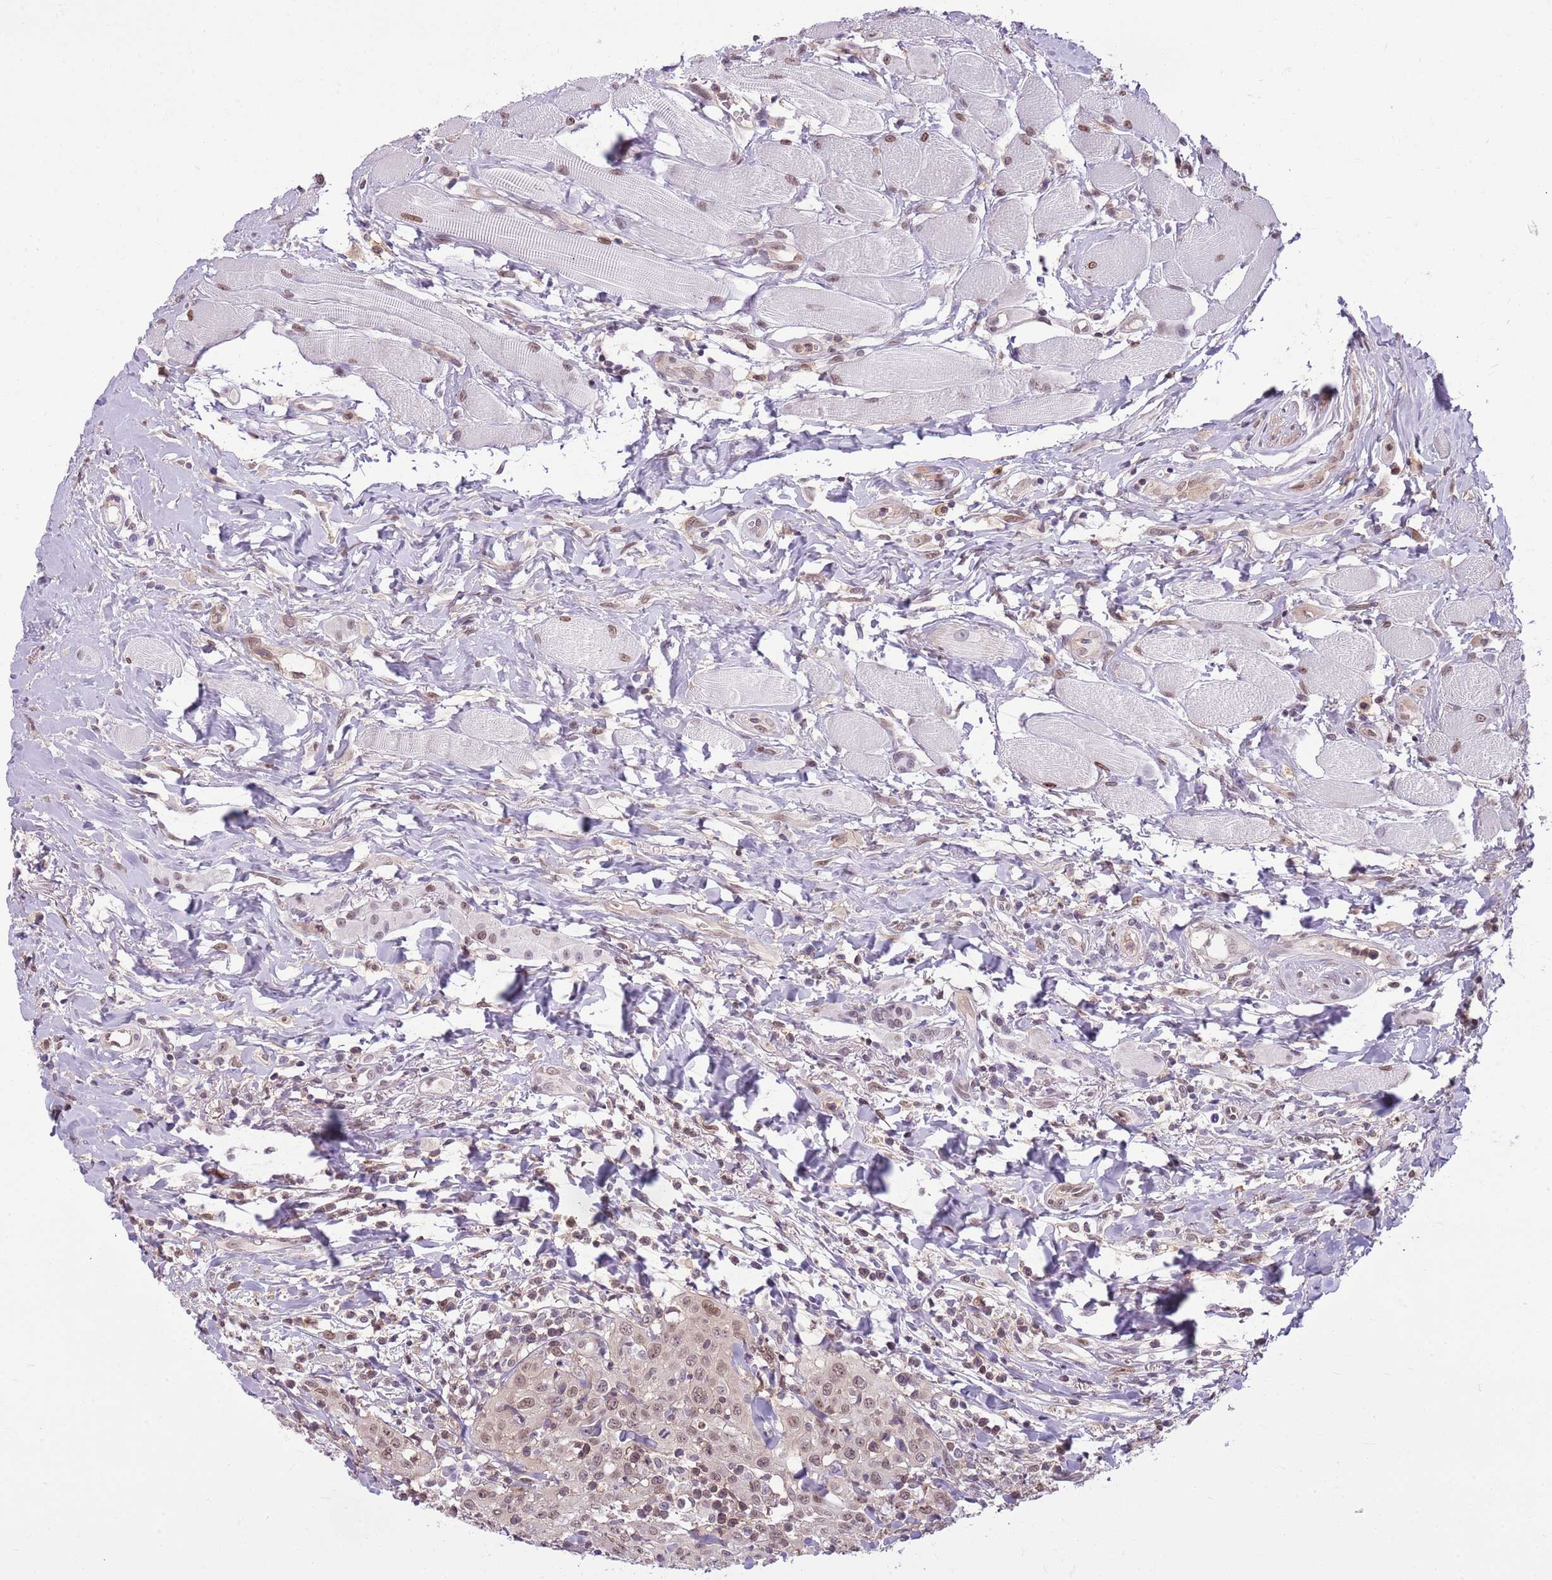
{"staining": {"intensity": "moderate", "quantity": ">75%", "location": "nuclear"}, "tissue": "head and neck cancer", "cell_type": "Tumor cells", "image_type": "cancer", "snomed": [{"axis": "morphology", "description": "Normal tissue, NOS"}, {"axis": "morphology", "description": "Squamous cell carcinoma, NOS"}, {"axis": "topography", "description": "Oral tissue"}, {"axis": "topography", "description": "Head-Neck"}], "caption": "Tumor cells show medium levels of moderate nuclear positivity in approximately >75% of cells in human head and neck squamous cell carcinoma.", "gene": "DHX32", "patient": {"sex": "female", "age": 70}}